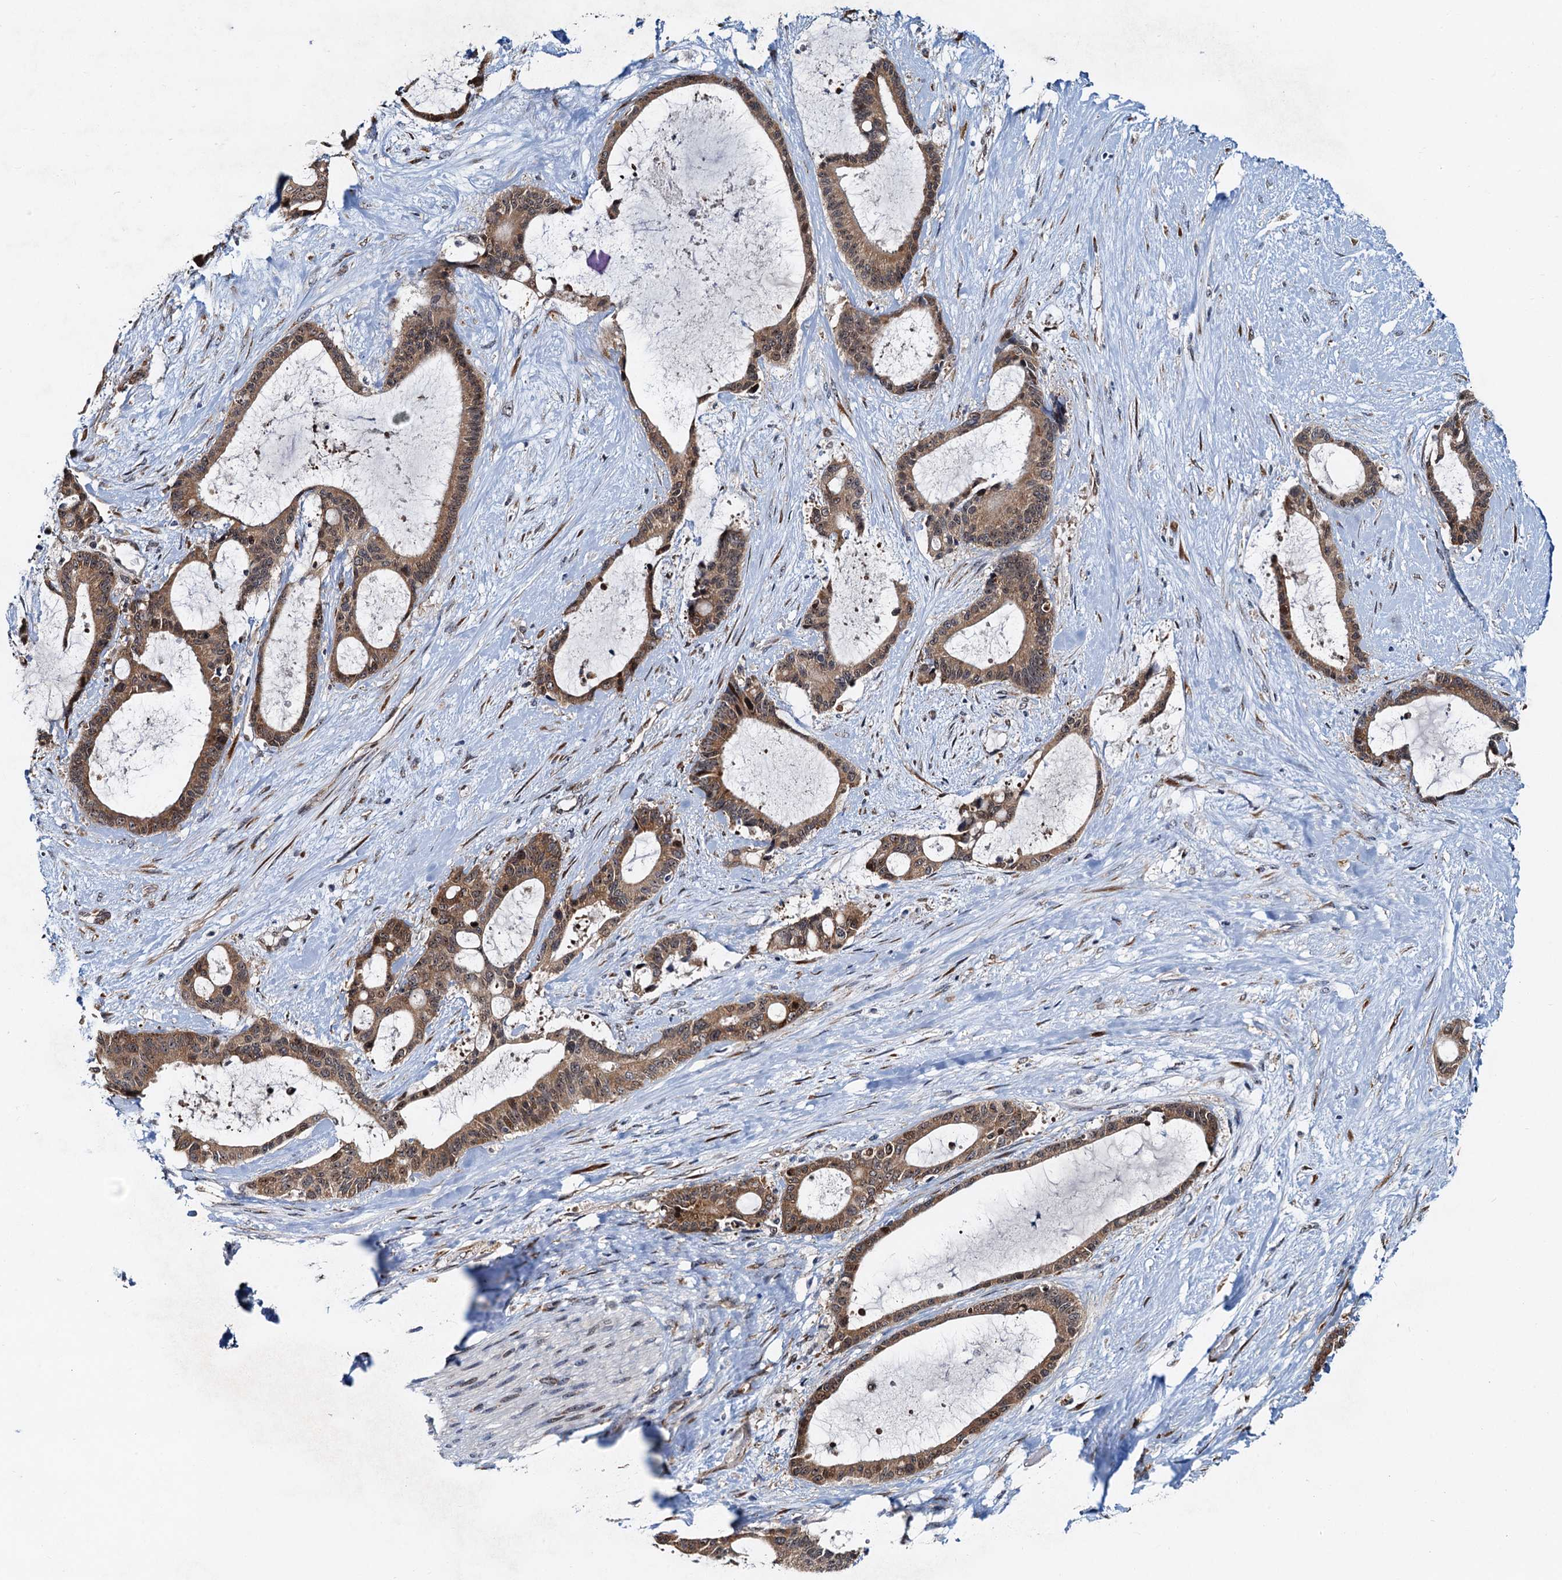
{"staining": {"intensity": "moderate", "quantity": ">75%", "location": "cytoplasmic/membranous,nuclear"}, "tissue": "liver cancer", "cell_type": "Tumor cells", "image_type": "cancer", "snomed": [{"axis": "morphology", "description": "Normal tissue, NOS"}, {"axis": "morphology", "description": "Cholangiocarcinoma"}, {"axis": "topography", "description": "Liver"}, {"axis": "topography", "description": "Peripheral nerve tissue"}], "caption": "Moderate cytoplasmic/membranous and nuclear positivity for a protein is present in approximately >75% of tumor cells of liver cancer using IHC.", "gene": "DNAJC21", "patient": {"sex": "female", "age": 73}}